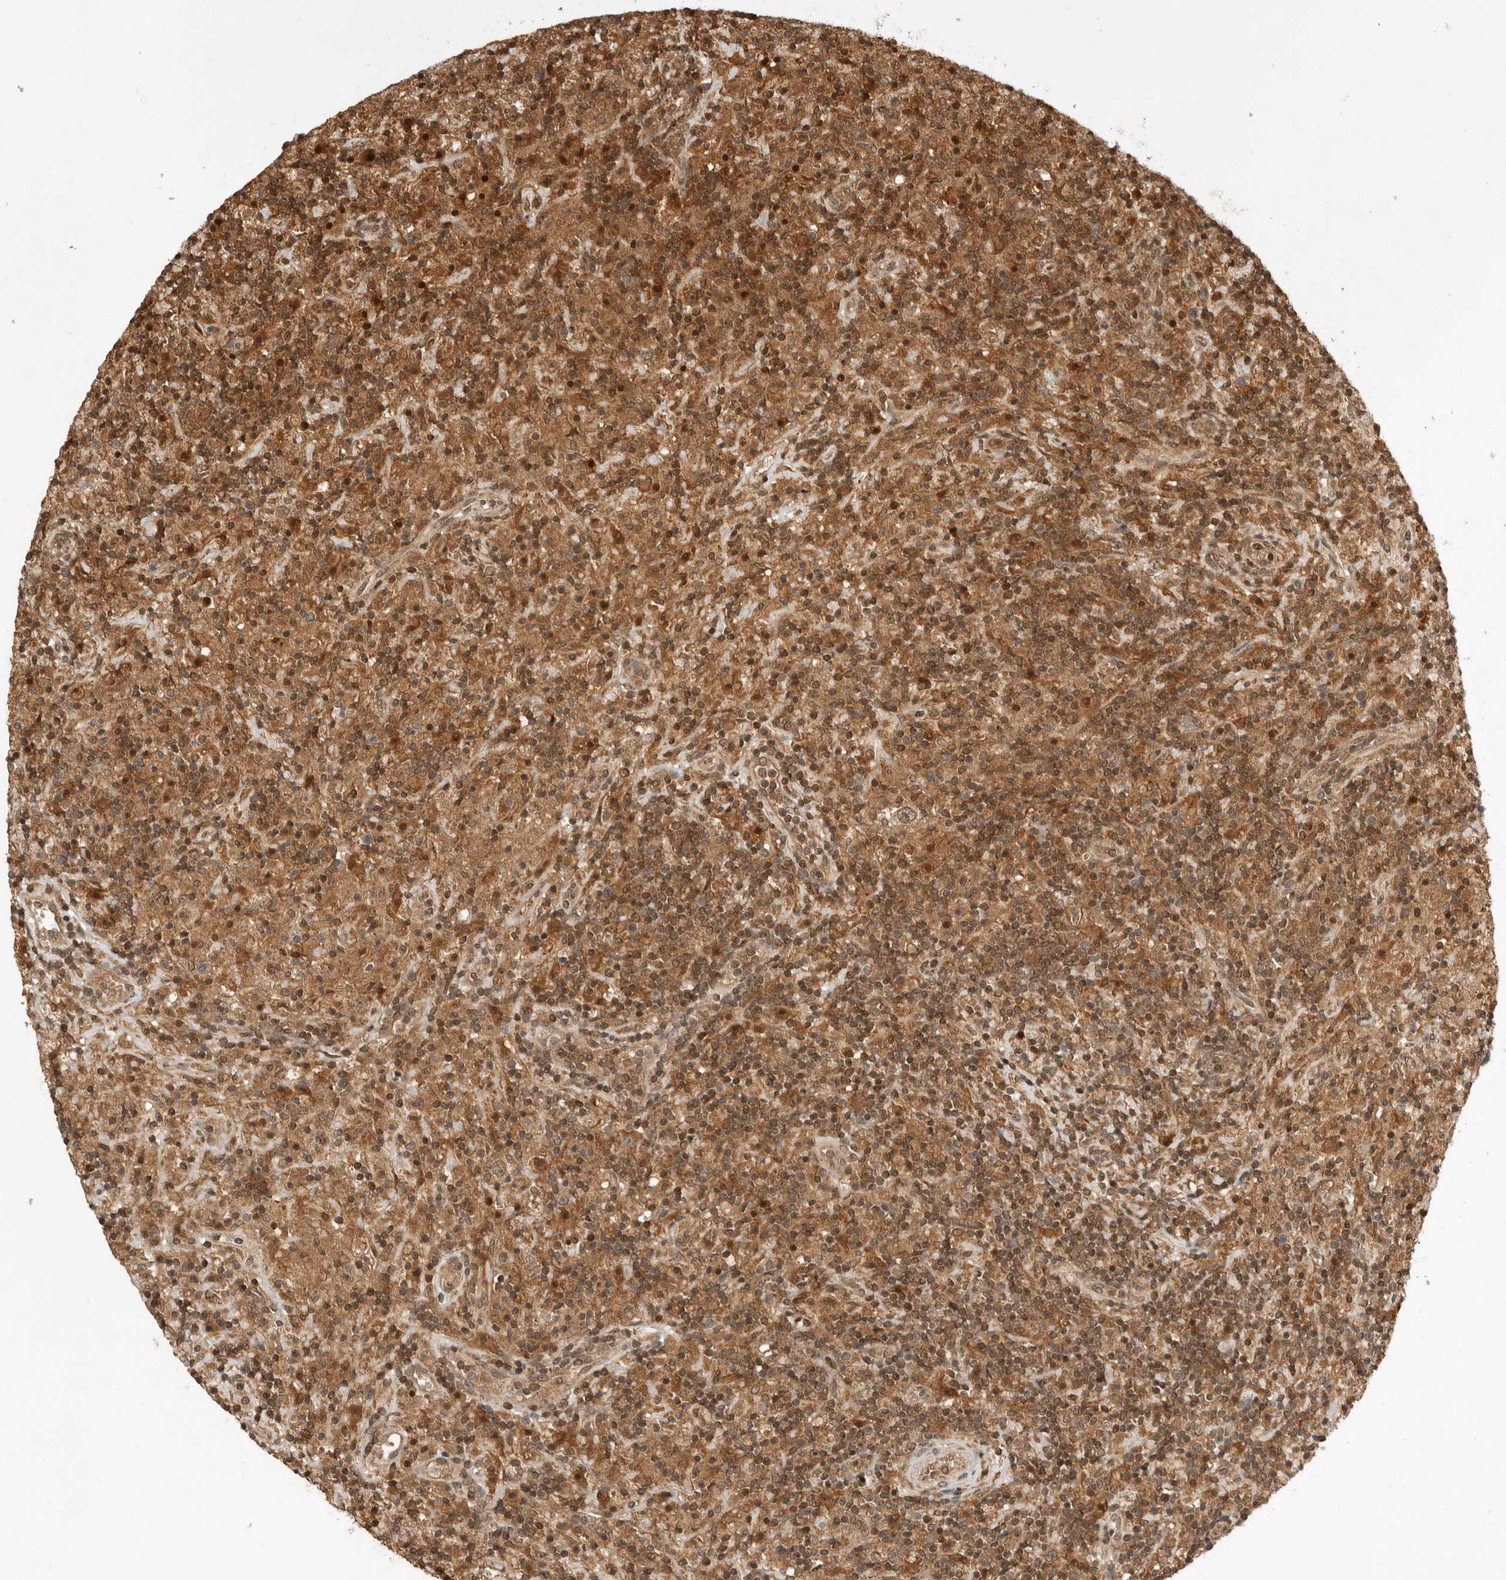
{"staining": {"intensity": "weak", "quantity": ">75%", "location": "cytoplasmic/membranous,nuclear"}, "tissue": "lymphoma", "cell_type": "Tumor cells", "image_type": "cancer", "snomed": [{"axis": "morphology", "description": "Hodgkin's disease, NOS"}, {"axis": "topography", "description": "Lymph node"}], "caption": "Protein staining reveals weak cytoplasmic/membranous and nuclear positivity in about >75% of tumor cells in Hodgkin's disease.", "gene": "ADPRS", "patient": {"sex": "male", "age": 70}}